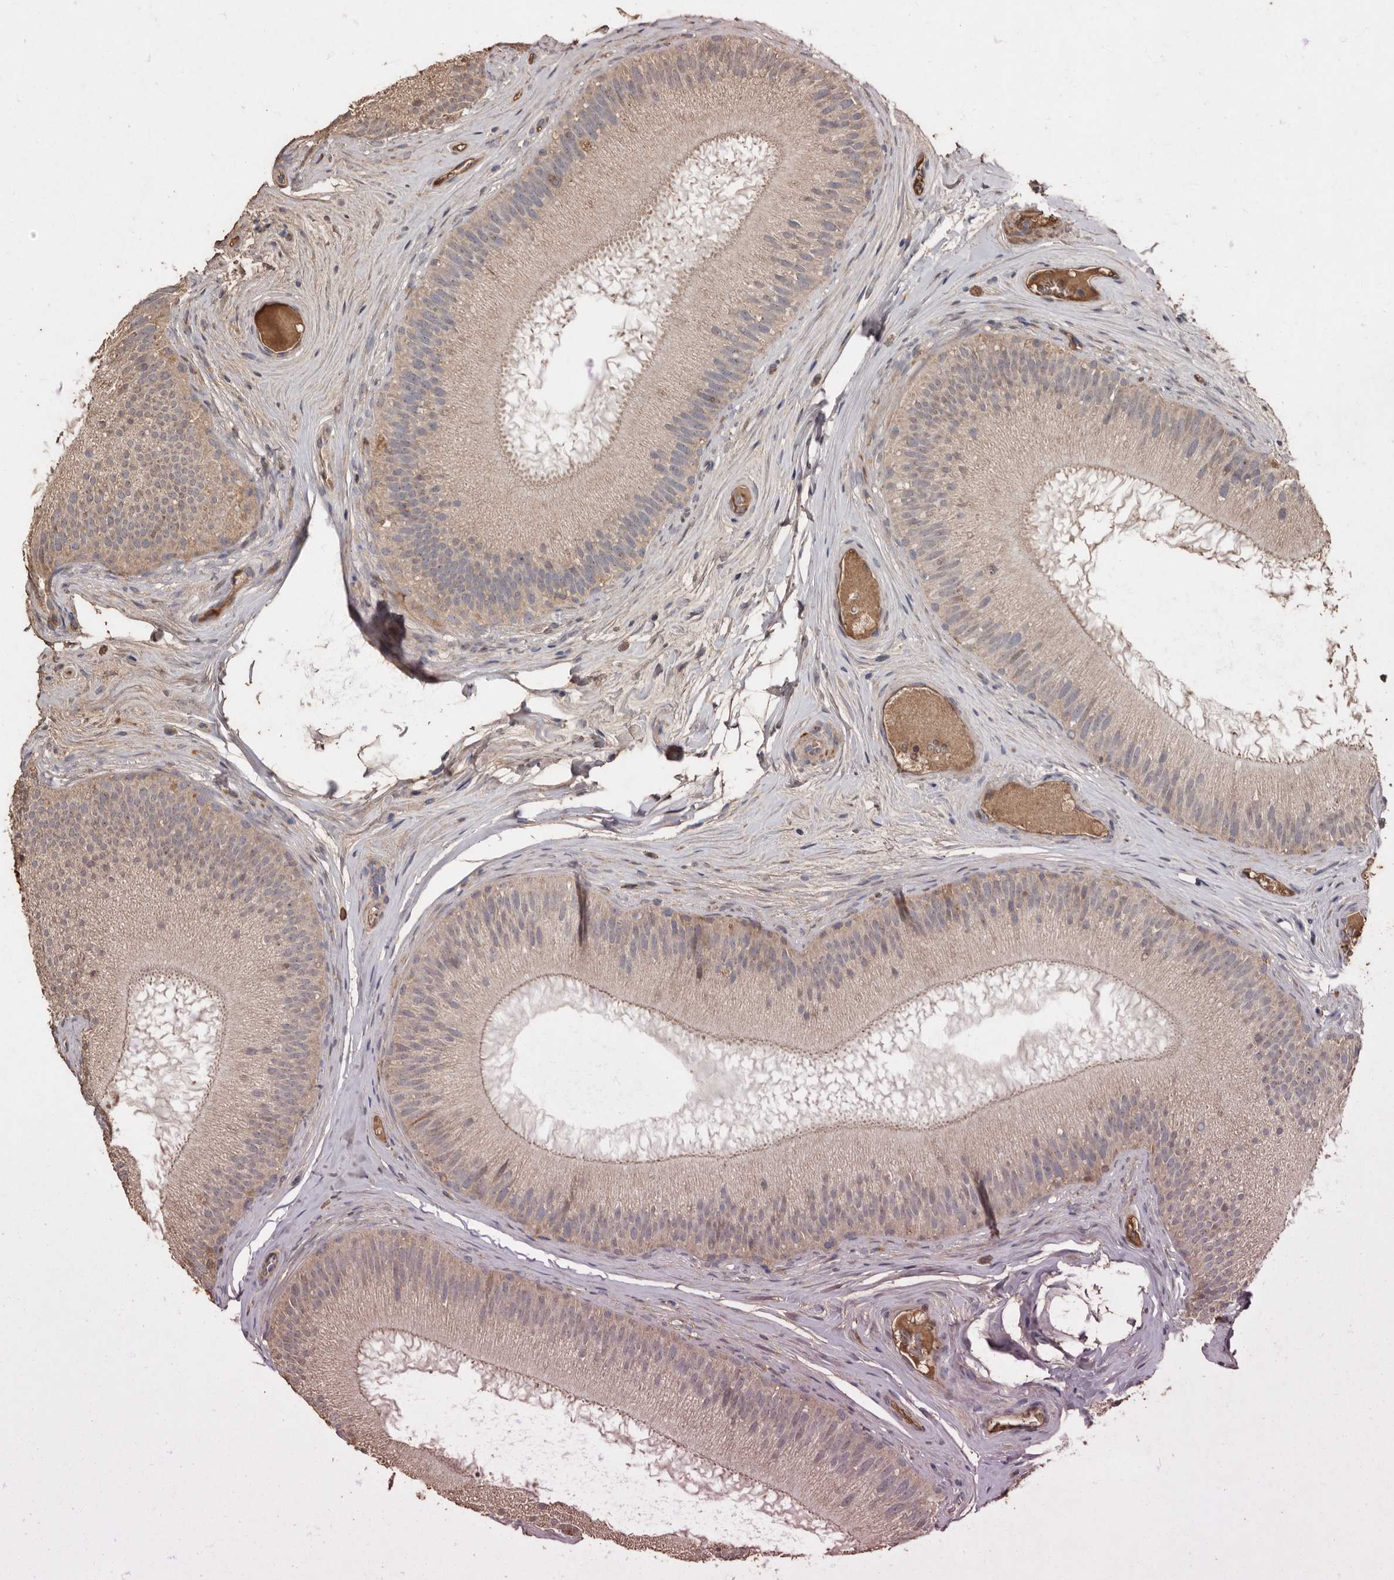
{"staining": {"intensity": "weak", "quantity": ">75%", "location": "cytoplasmic/membranous"}, "tissue": "epididymis", "cell_type": "Glandular cells", "image_type": "normal", "snomed": [{"axis": "morphology", "description": "Normal tissue, NOS"}, {"axis": "topography", "description": "Epididymis"}], "caption": "Protein analysis of normal epididymis displays weak cytoplasmic/membranous expression in approximately >75% of glandular cells.", "gene": "RANBP17", "patient": {"sex": "male", "age": 45}}